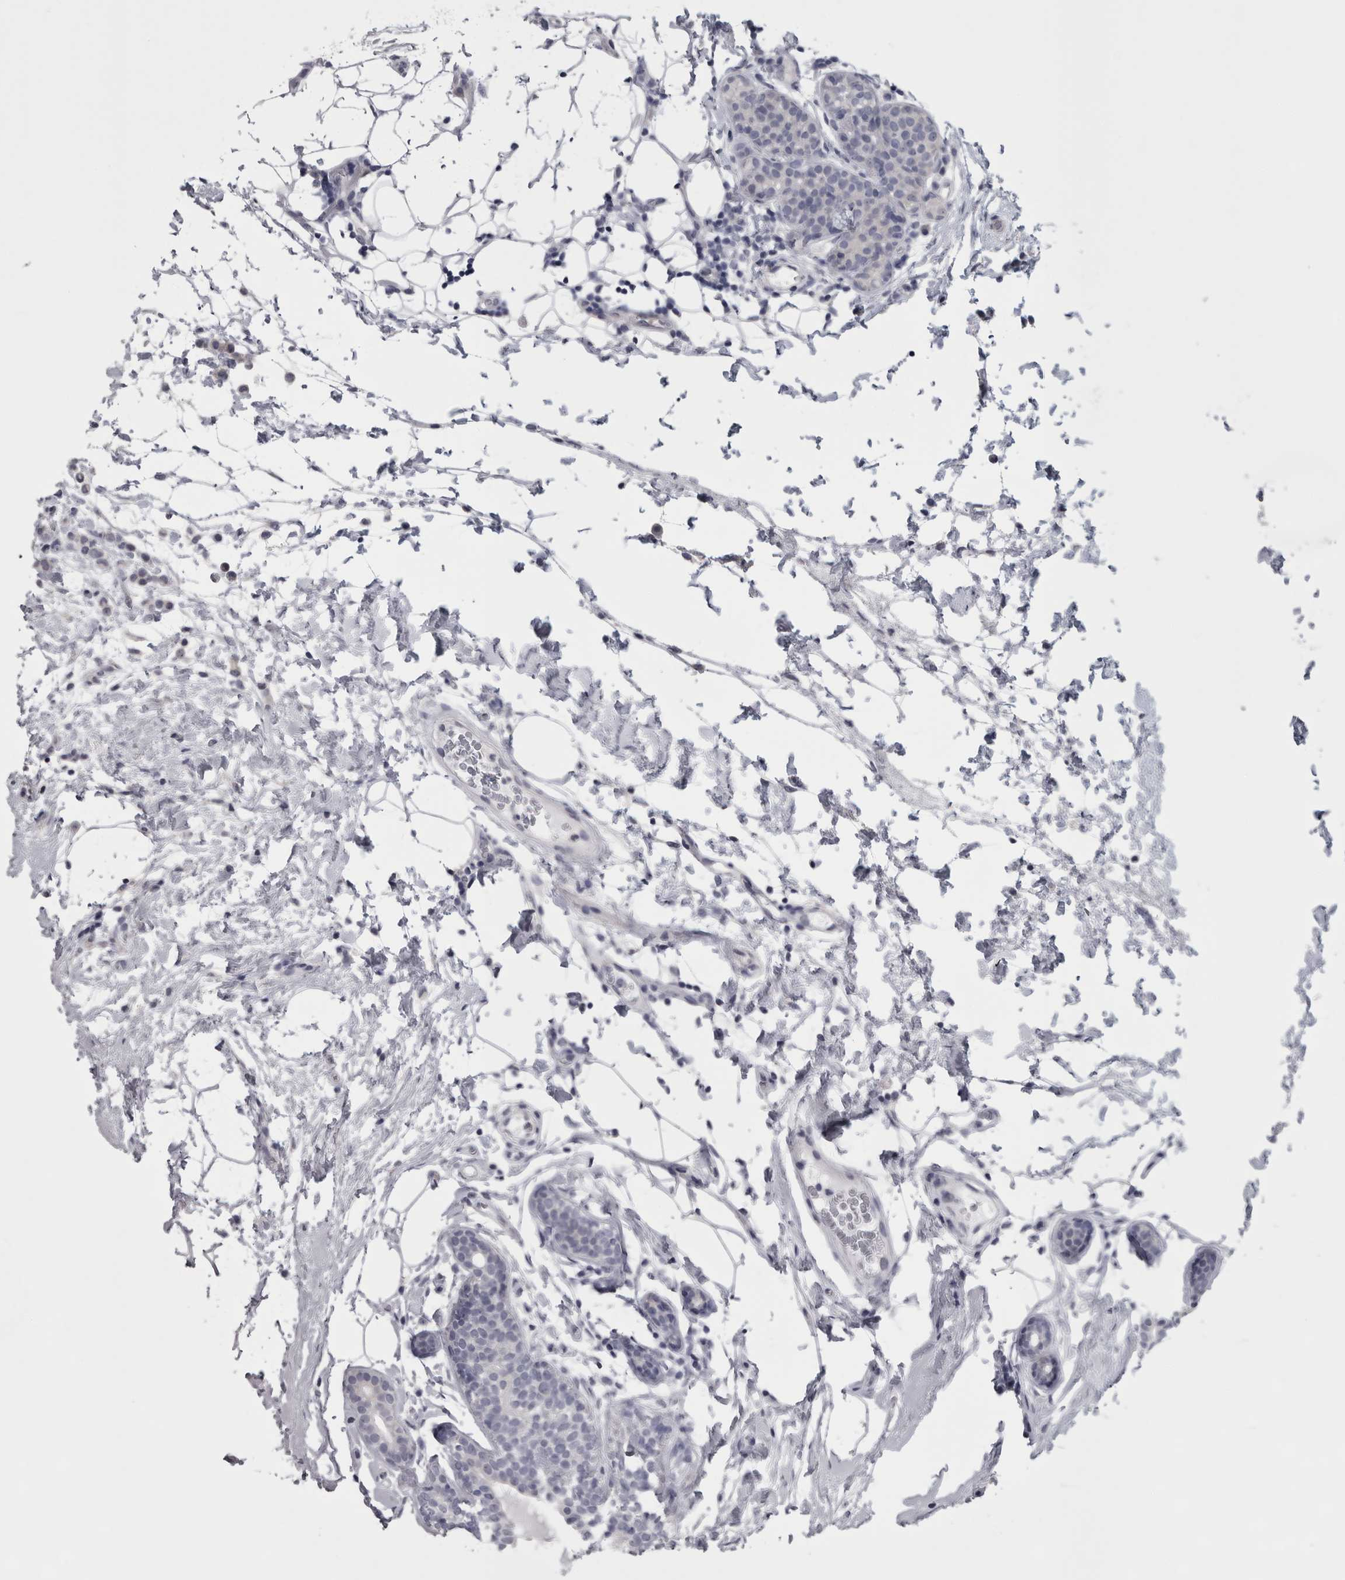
{"staining": {"intensity": "weak", "quantity": "<25%", "location": "cytoplasmic/membranous"}, "tissue": "breast cancer", "cell_type": "Tumor cells", "image_type": "cancer", "snomed": [{"axis": "morphology", "description": "Lobular carcinoma"}, {"axis": "topography", "description": "Breast"}], "caption": "The image displays no staining of tumor cells in breast cancer.", "gene": "APRT", "patient": {"sex": "female", "age": 50}}